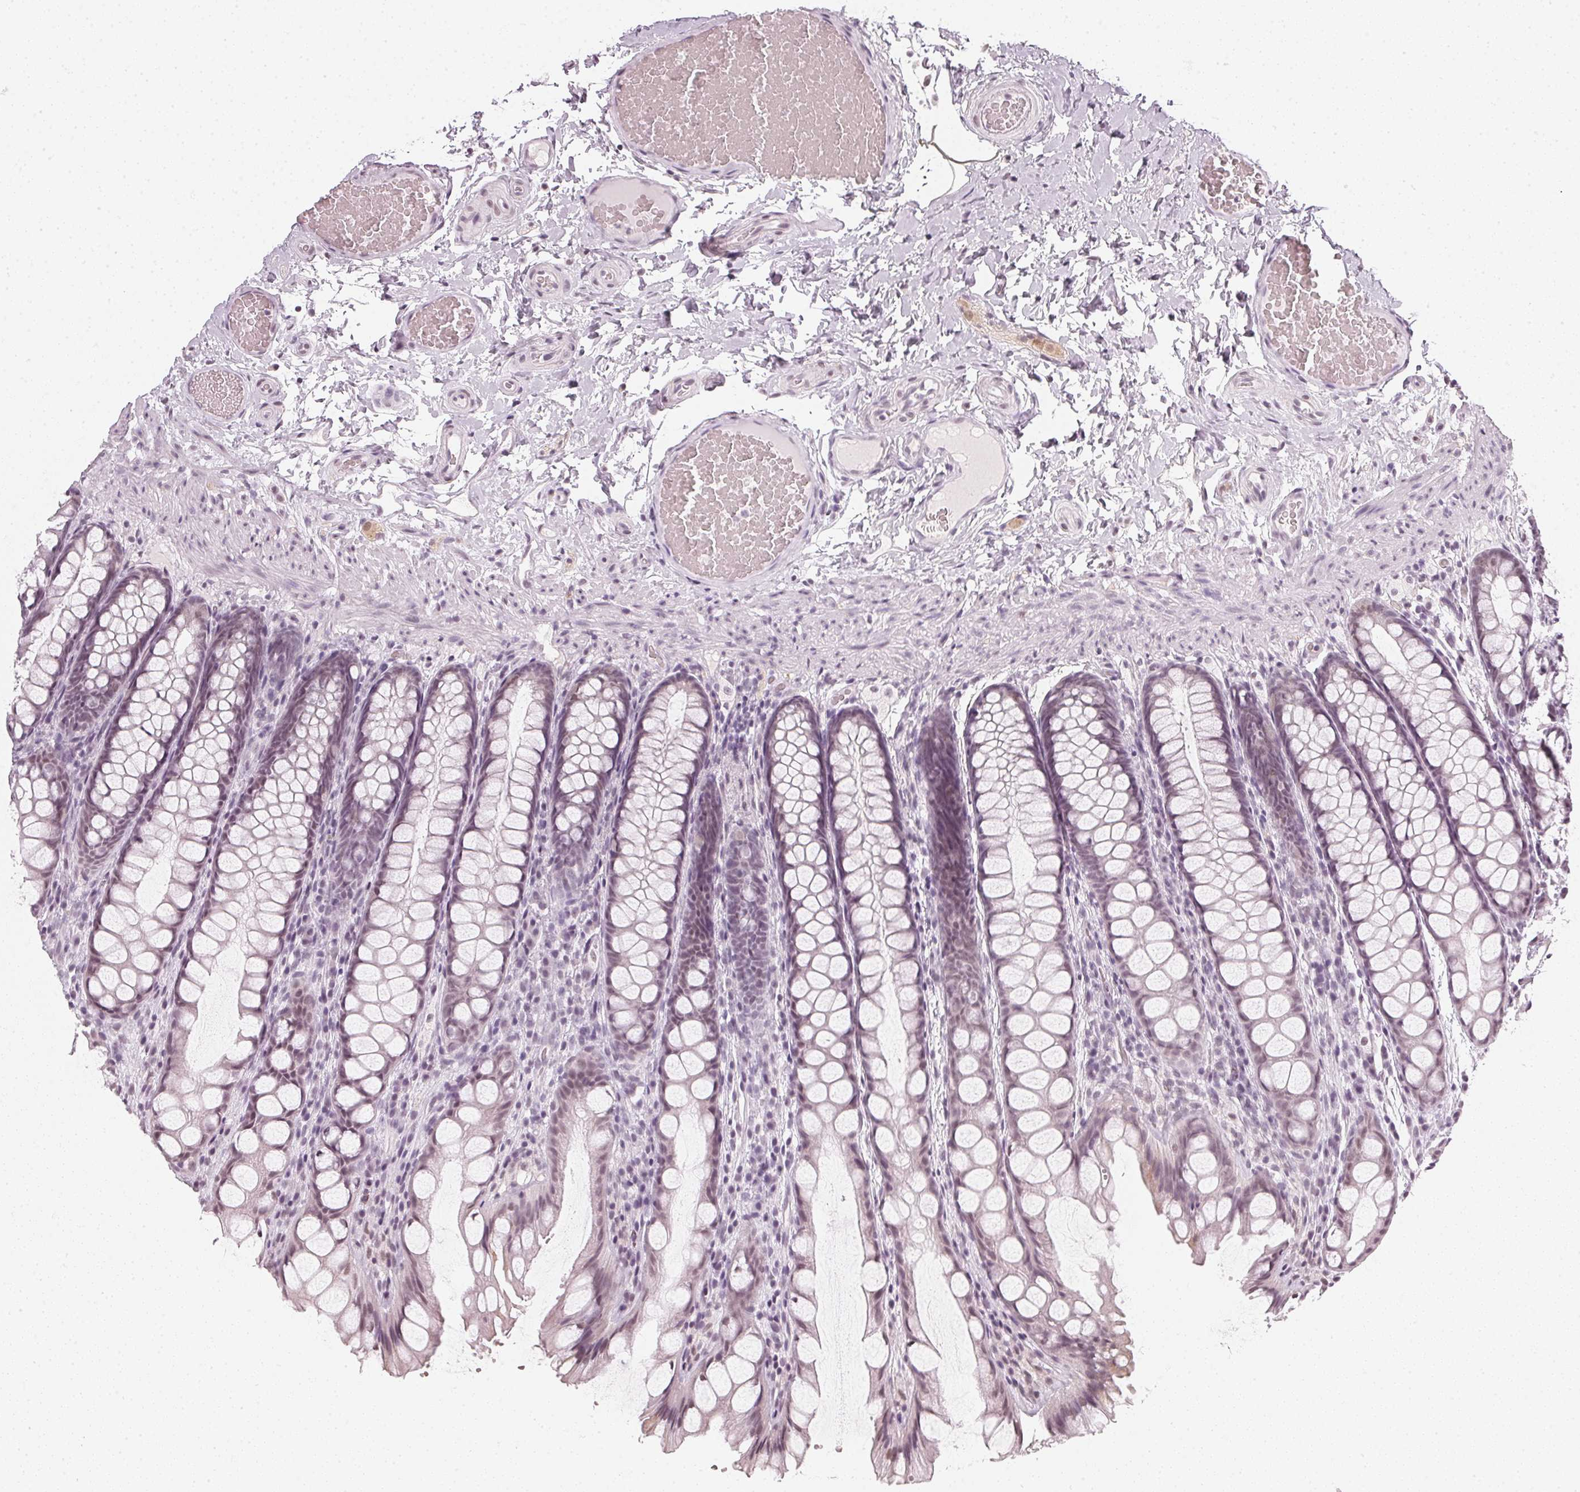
{"staining": {"intensity": "negative", "quantity": "none", "location": "none"}, "tissue": "colon", "cell_type": "Endothelial cells", "image_type": "normal", "snomed": [{"axis": "morphology", "description": "Normal tissue, NOS"}, {"axis": "topography", "description": "Colon"}], "caption": "DAB (3,3'-diaminobenzidine) immunohistochemical staining of unremarkable colon reveals no significant positivity in endothelial cells. The staining was performed using DAB (3,3'-diaminobenzidine) to visualize the protein expression in brown, while the nuclei were stained in blue with hematoxylin (Magnification: 20x).", "gene": "DNAJC6", "patient": {"sex": "male", "age": 47}}